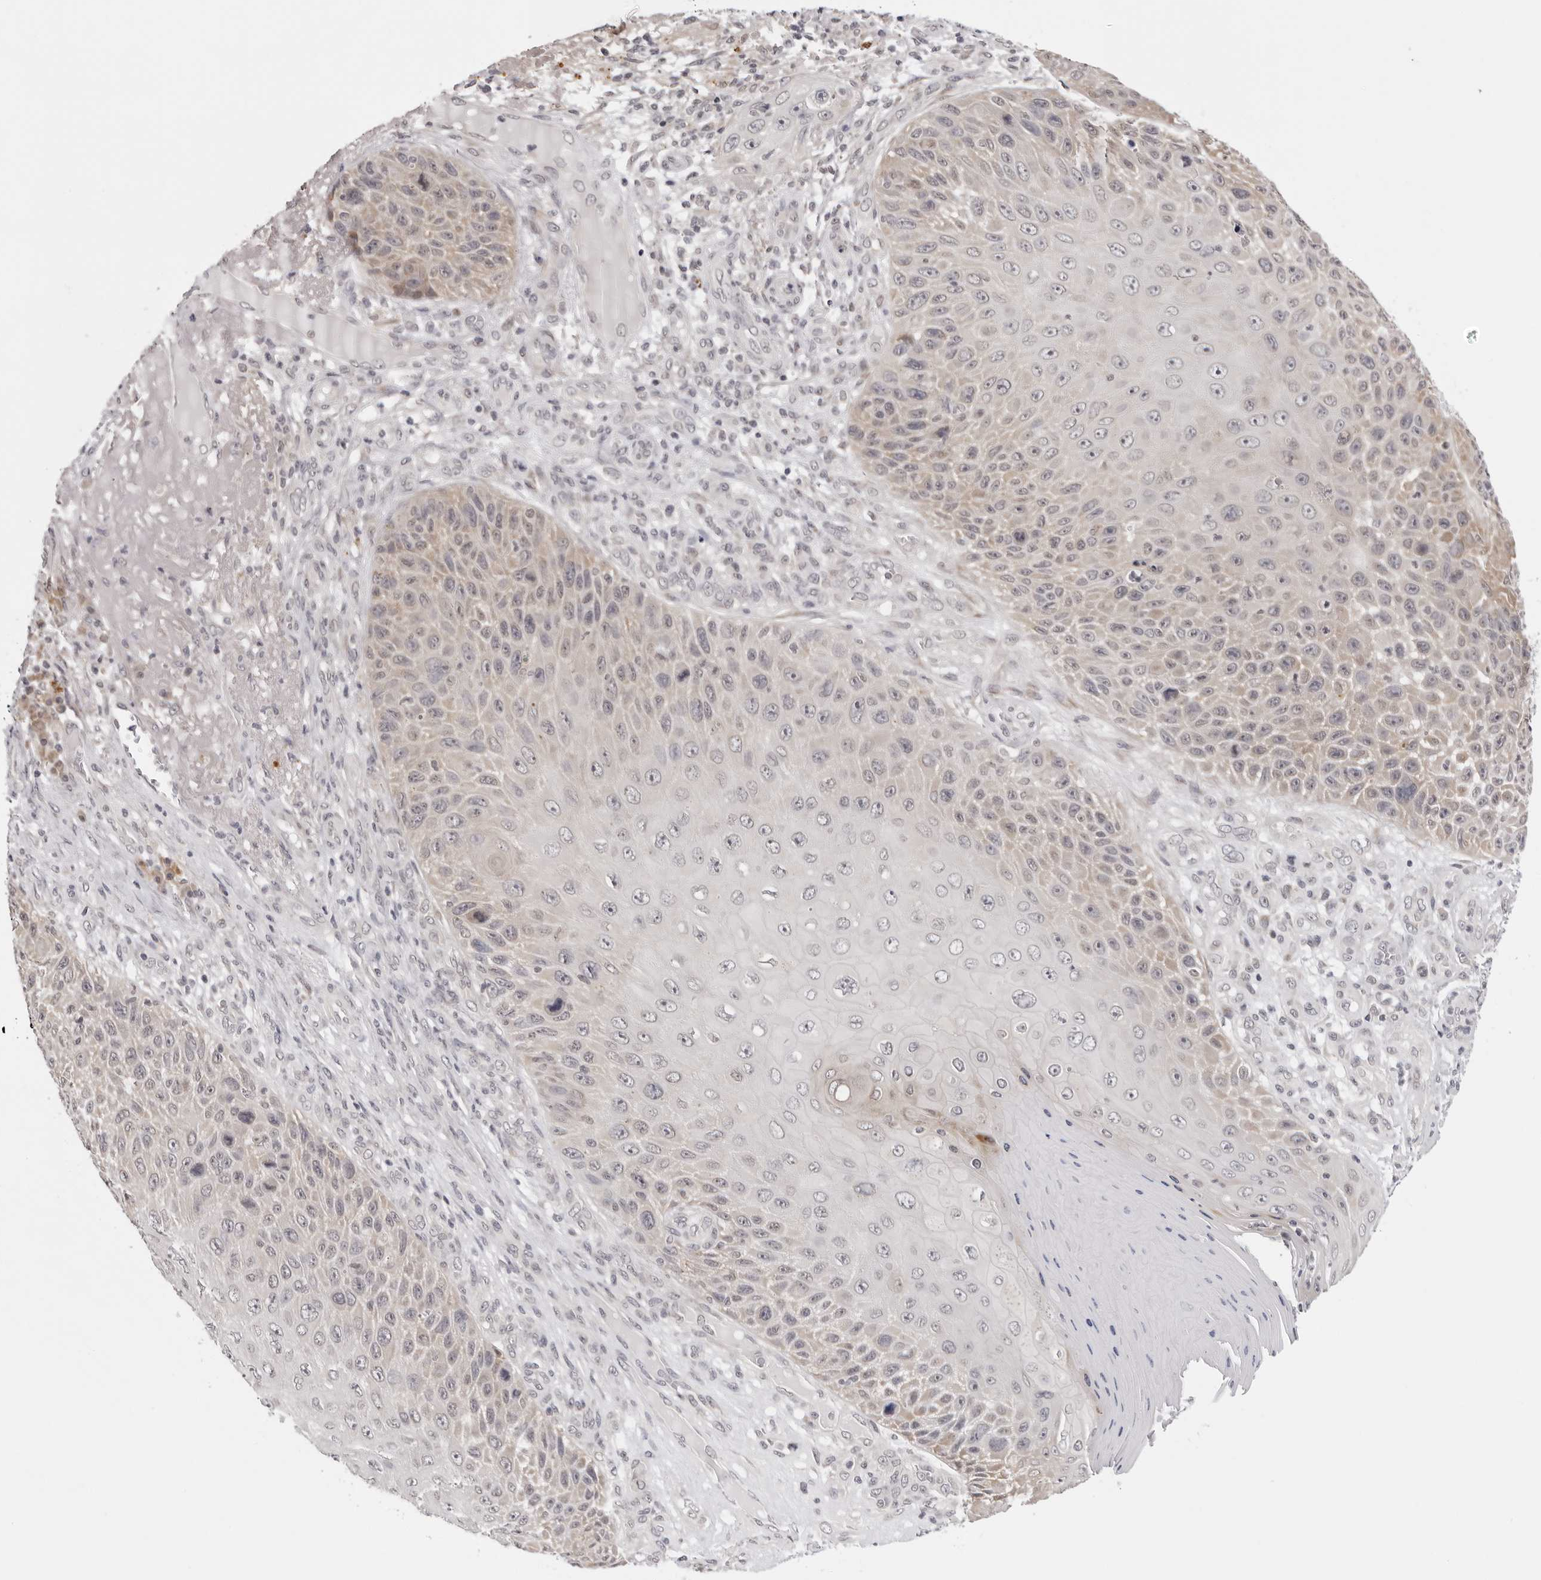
{"staining": {"intensity": "weak", "quantity": "<25%", "location": "cytoplasmic/membranous,nuclear"}, "tissue": "skin cancer", "cell_type": "Tumor cells", "image_type": "cancer", "snomed": [{"axis": "morphology", "description": "Squamous cell carcinoma, NOS"}, {"axis": "topography", "description": "Skin"}], "caption": "DAB immunohistochemical staining of human skin squamous cell carcinoma exhibits no significant positivity in tumor cells. The staining was performed using DAB to visualize the protein expression in brown, while the nuclei were stained in blue with hematoxylin (Magnification: 20x).", "gene": "PRUNE1", "patient": {"sex": "female", "age": 88}}